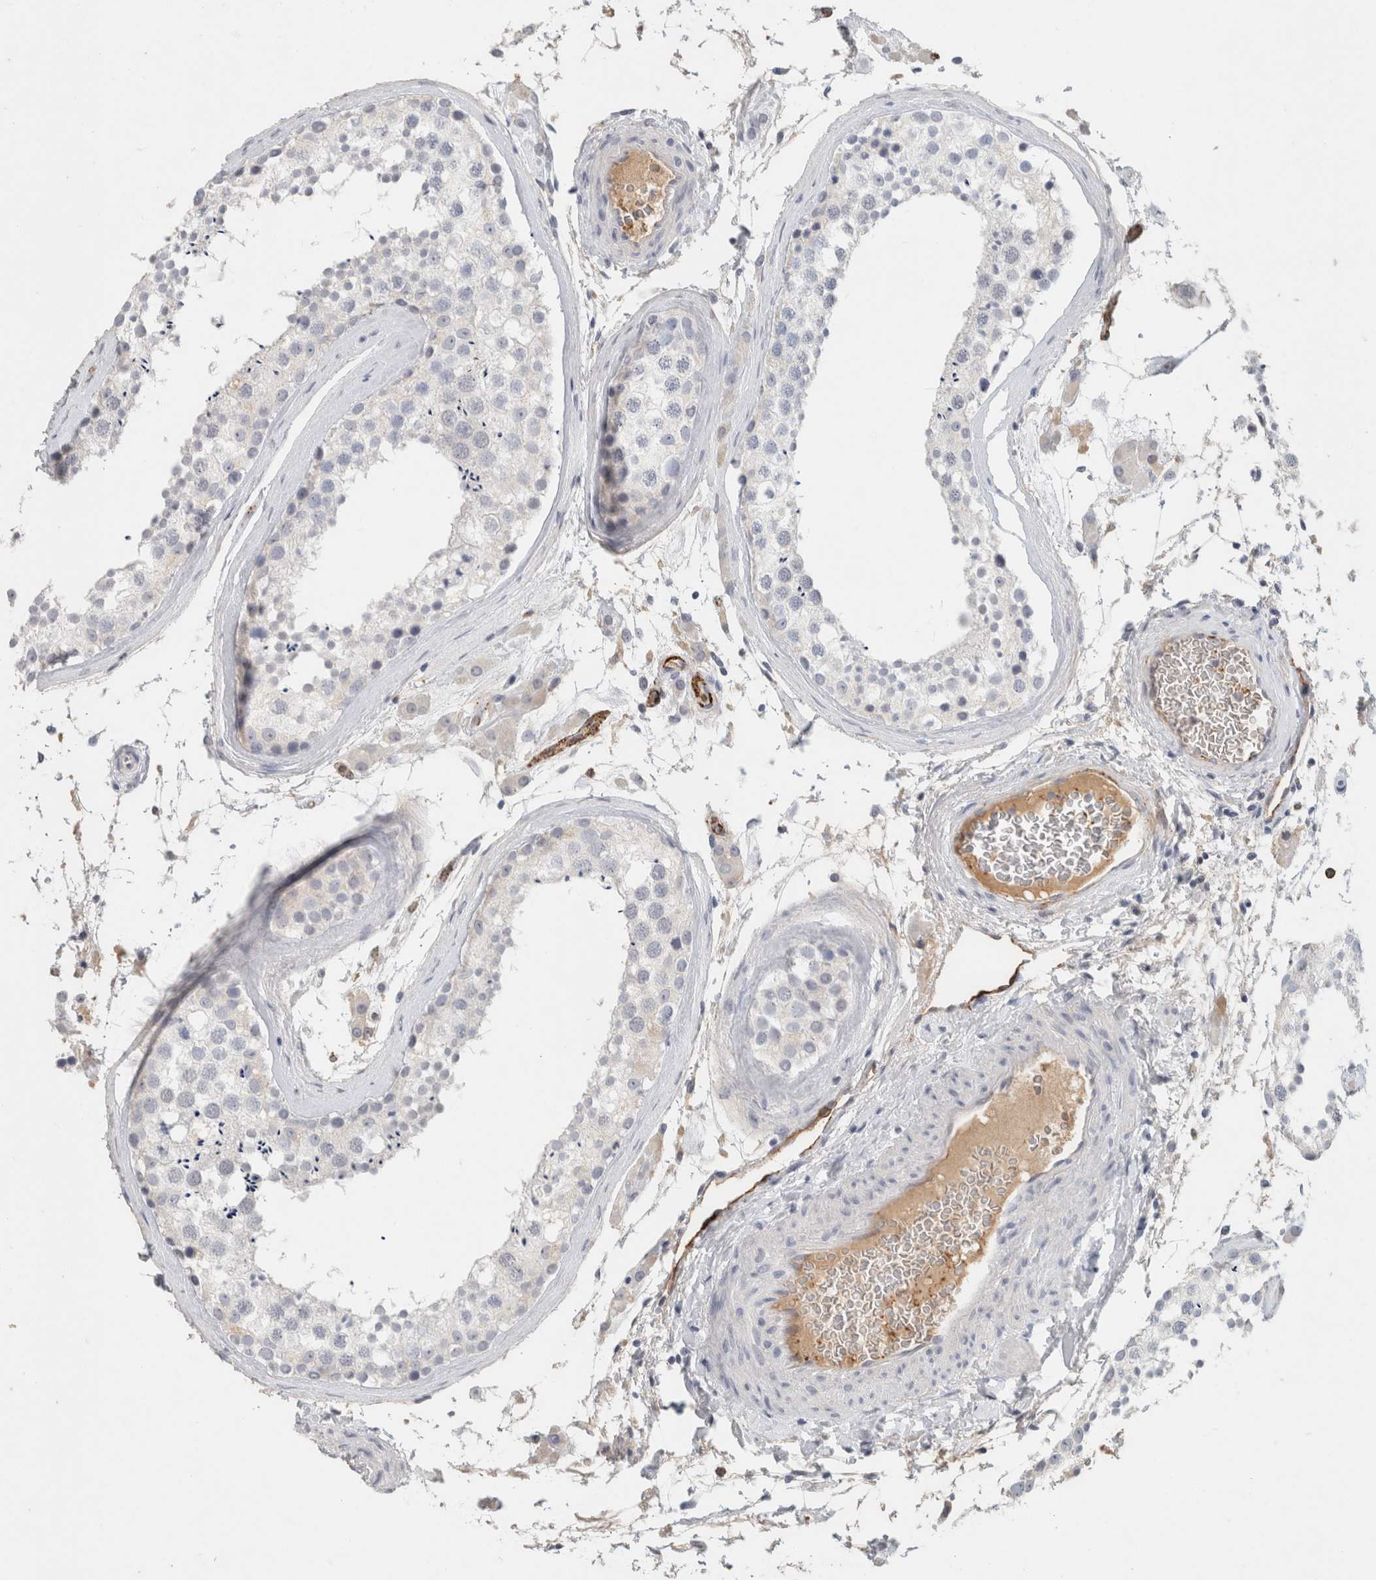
{"staining": {"intensity": "negative", "quantity": "none", "location": "none"}, "tissue": "testis", "cell_type": "Cells in seminiferous ducts", "image_type": "normal", "snomed": [{"axis": "morphology", "description": "Normal tissue, NOS"}, {"axis": "topography", "description": "Testis"}], "caption": "This micrograph is of benign testis stained with IHC to label a protein in brown with the nuclei are counter-stained blue. There is no expression in cells in seminiferous ducts.", "gene": "CD36", "patient": {"sex": "male", "age": 46}}